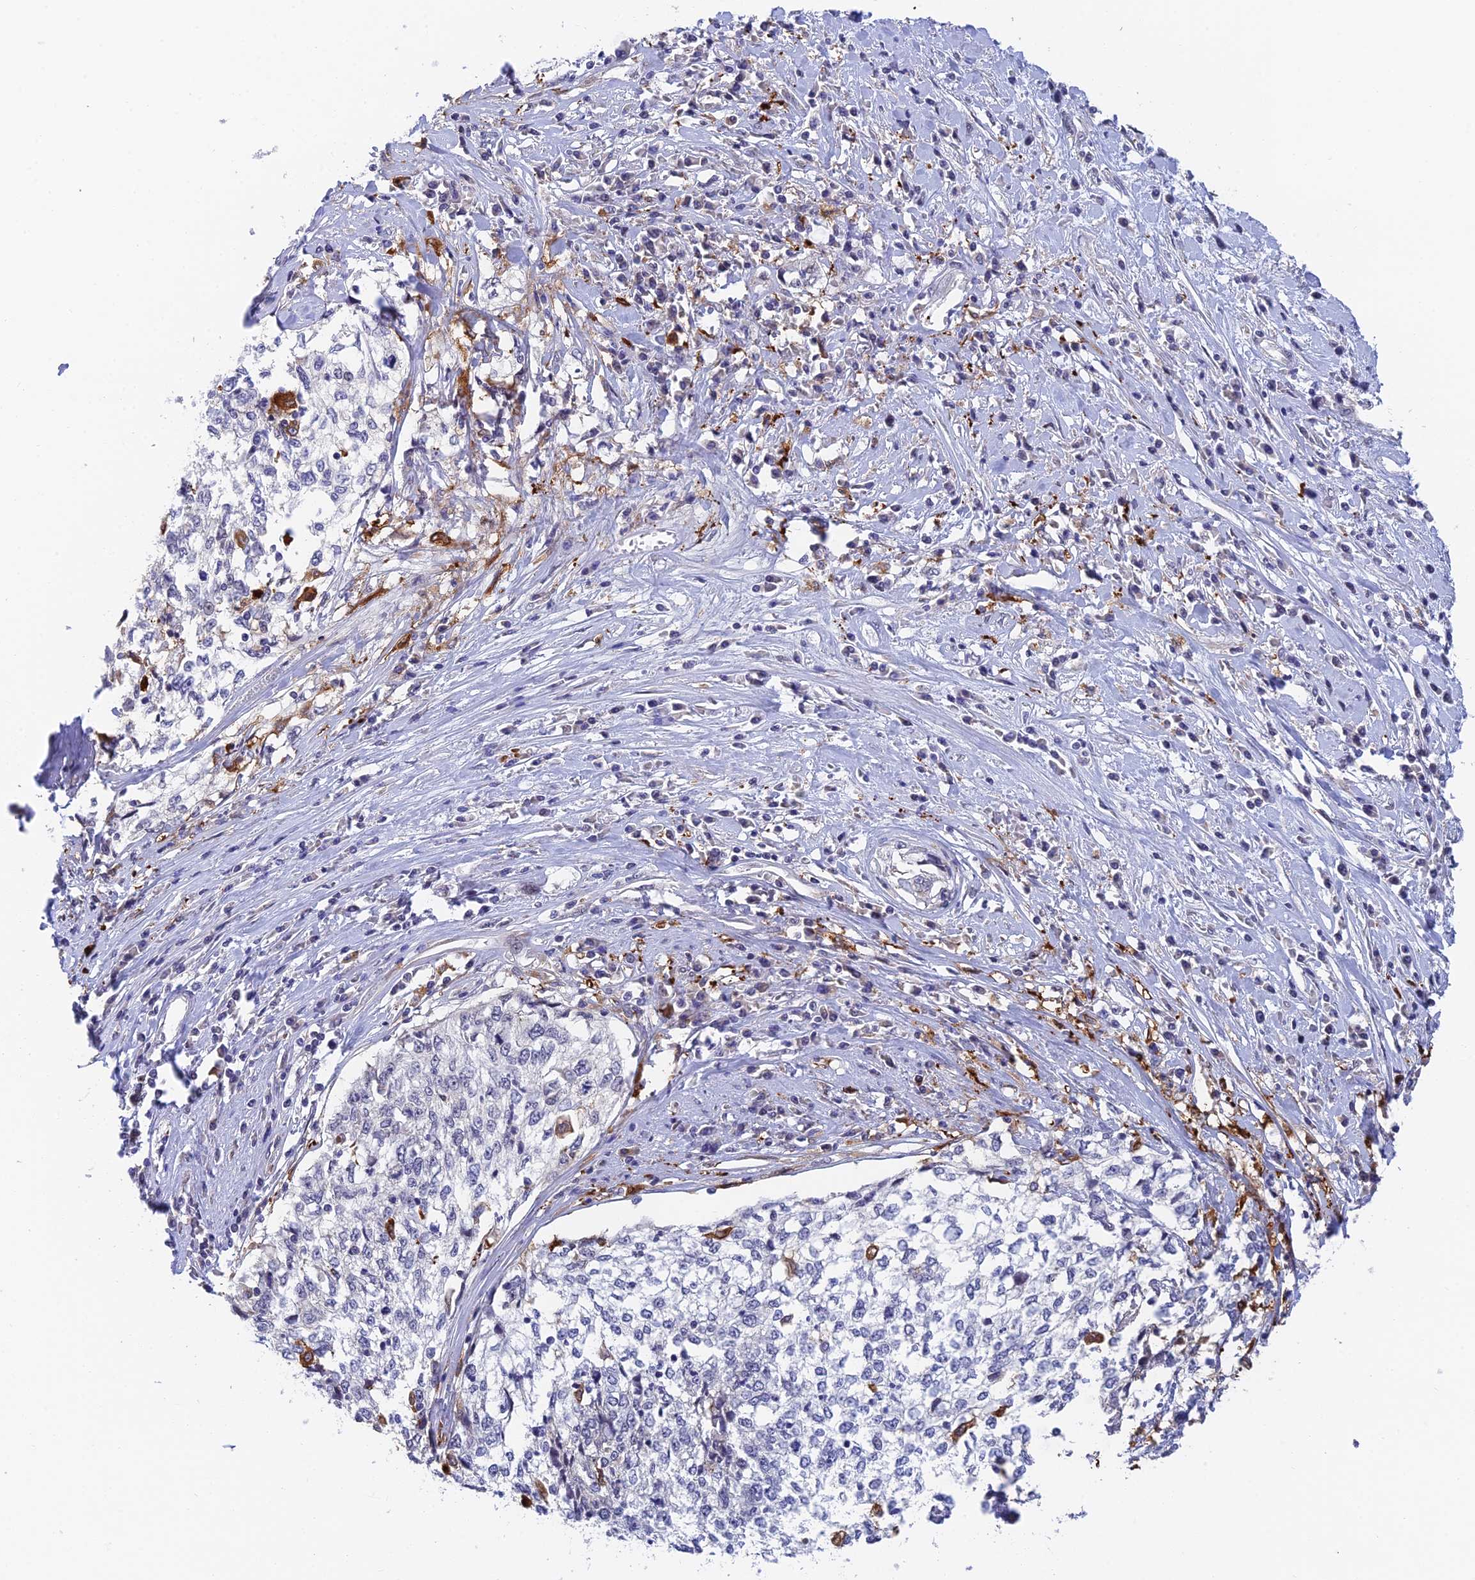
{"staining": {"intensity": "negative", "quantity": "none", "location": "none"}, "tissue": "cervical cancer", "cell_type": "Tumor cells", "image_type": "cancer", "snomed": [{"axis": "morphology", "description": "Squamous cell carcinoma, NOS"}, {"axis": "topography", "description": "Cervix"}], "caption": "A histopathology image of human squamous cell carcinoma (cervical) is negative for staining in tumor cells. (Brightfield microscopy of DAB (3,3'-diaminobenzidine) immunohistochemistry at high magnification).", "gene": "NSMCE1", "patient": {"sex": "female", "age": 57}}